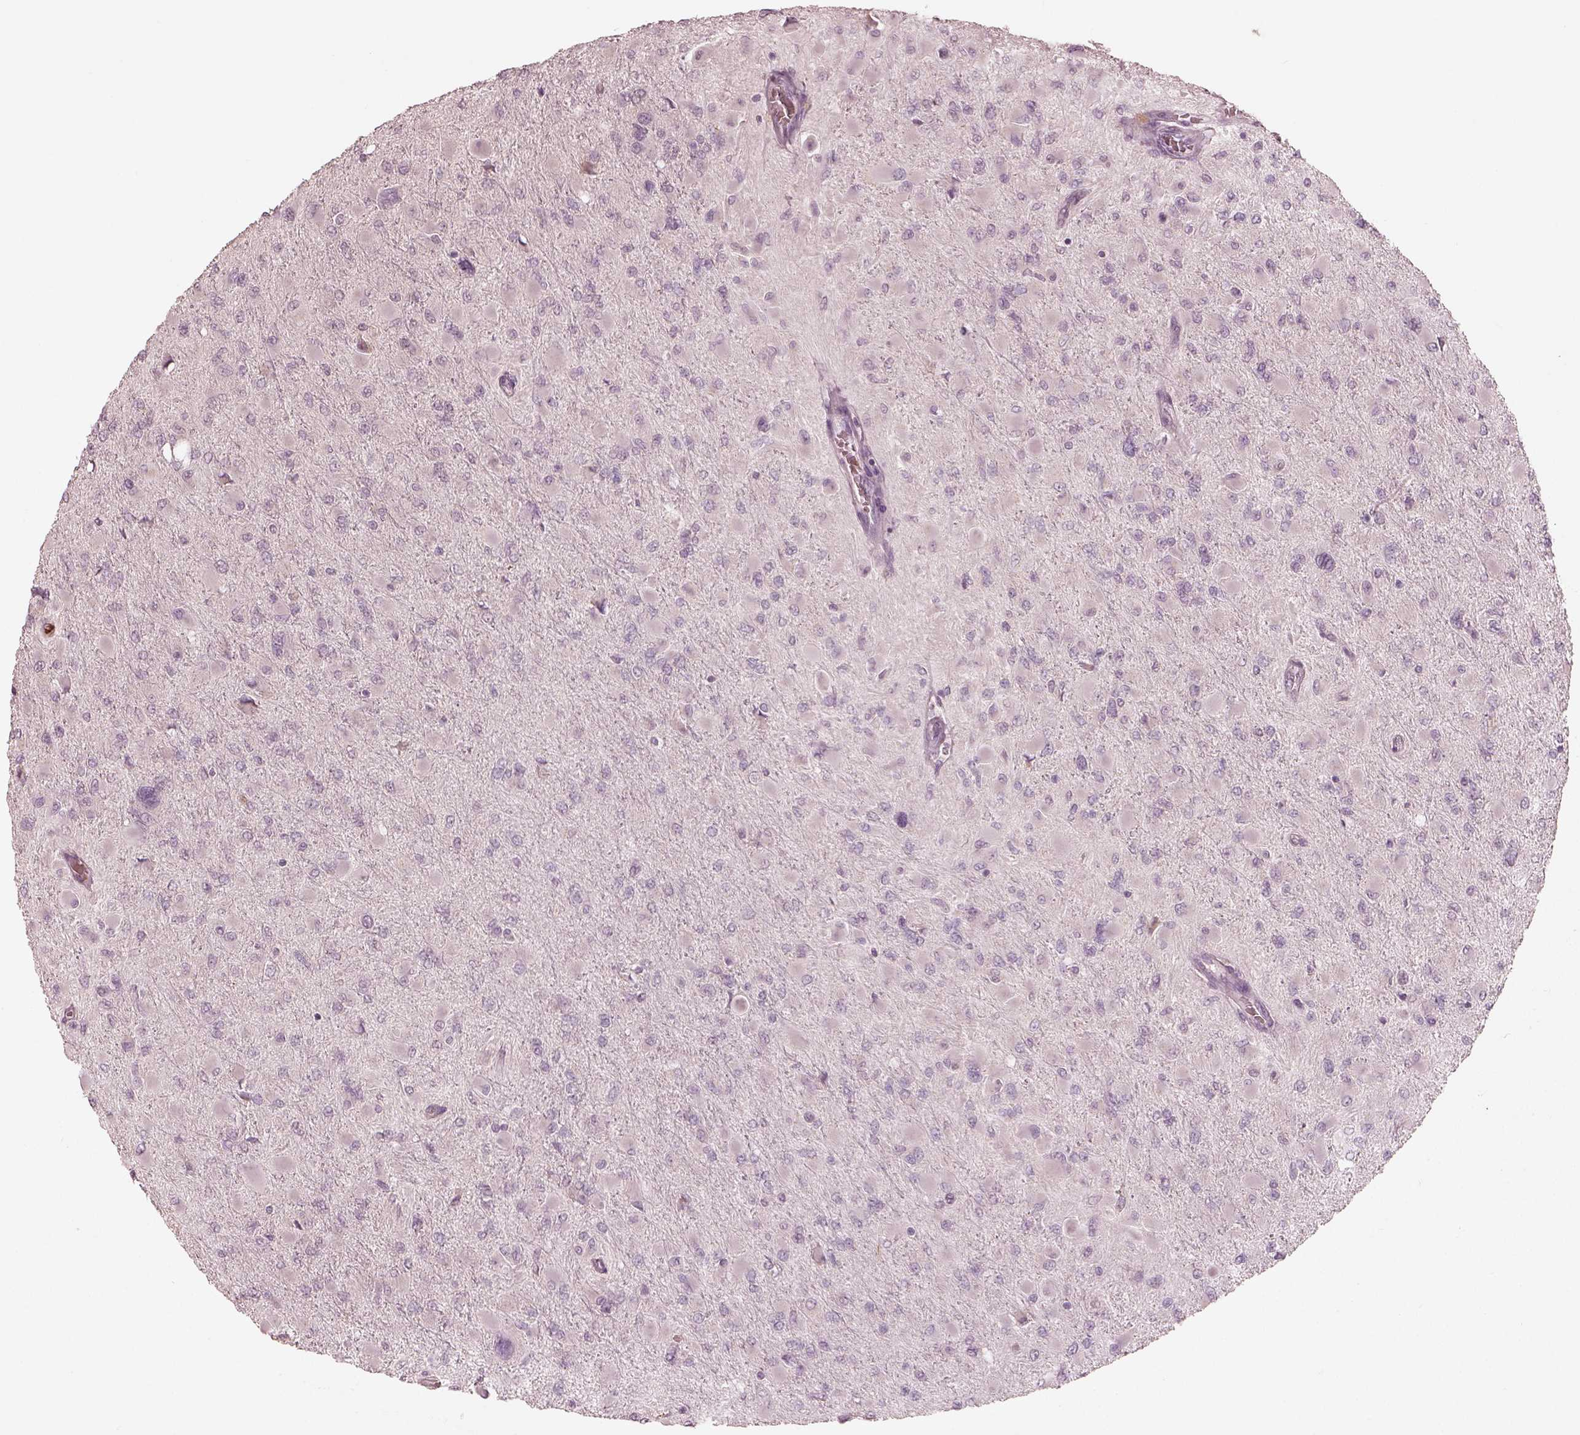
{"staining": {"intensity": "negative", "quantity": "none", "location": "none"}, "tissue": "glioma", "cell_type": "Tumor cells", "image_type": "cancer", "snomed": [{"axis": "morphology", "description": "Glioma, malignant, High grade"}, {"axis": "topography", "description": "Cerebral cortex"}], "caption": "The IHC photomicrograph has no significant staining in tumor cells of glioma tissue. The staining was performed using DAB (3,3'-diaminobenzidine) to visualize the protein expression in brown, while the nuclei were stained in blue with hematoxylin (Magnification: 20x).", "gene": "ANKLE1", "patient": {"sex": "female", "age": 36}}